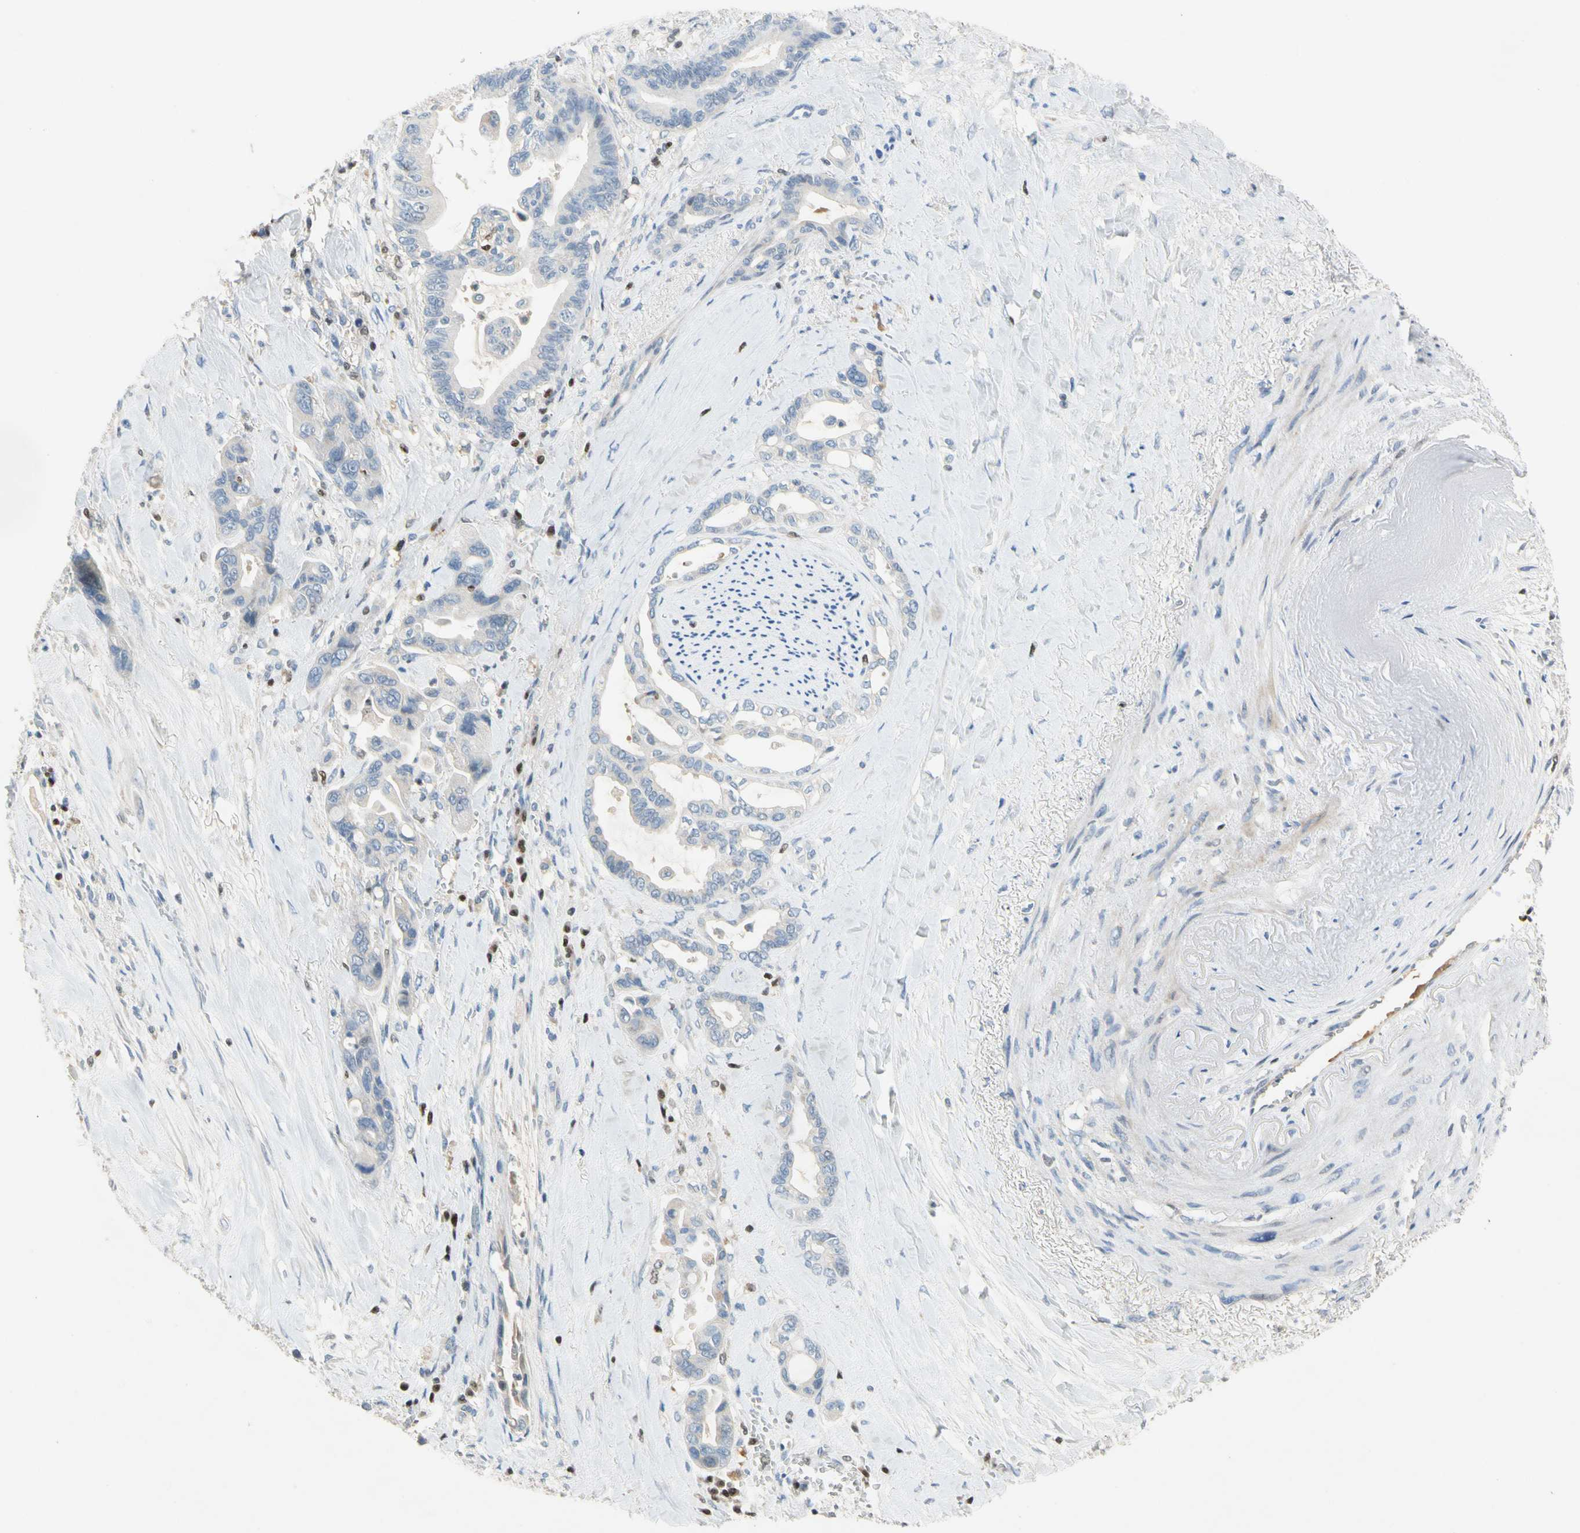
{"staining": {"intensity": "negative", "quantity": "none", "location": "none"}, "tissue": "pancreatic cancer", "cell_type": "Tumor cells", "image_type": "cancer", "snomed": [{"axis": "morphology", "description": "Adenocarcinoma, NOS"}, {"axis": "topography", "description": "Pancreas"}], "caption": "Immunohistochemistry (IHC) of pancreatic cancer reveals no staining in tumor cells. The staining is performed using DAB (3,3'-diaminobenzidine) brown chromogen with nuclei counter-stained in using hematoxylin.", "gene": "SP140", "patient": {"sex": "male", "age": 70}}